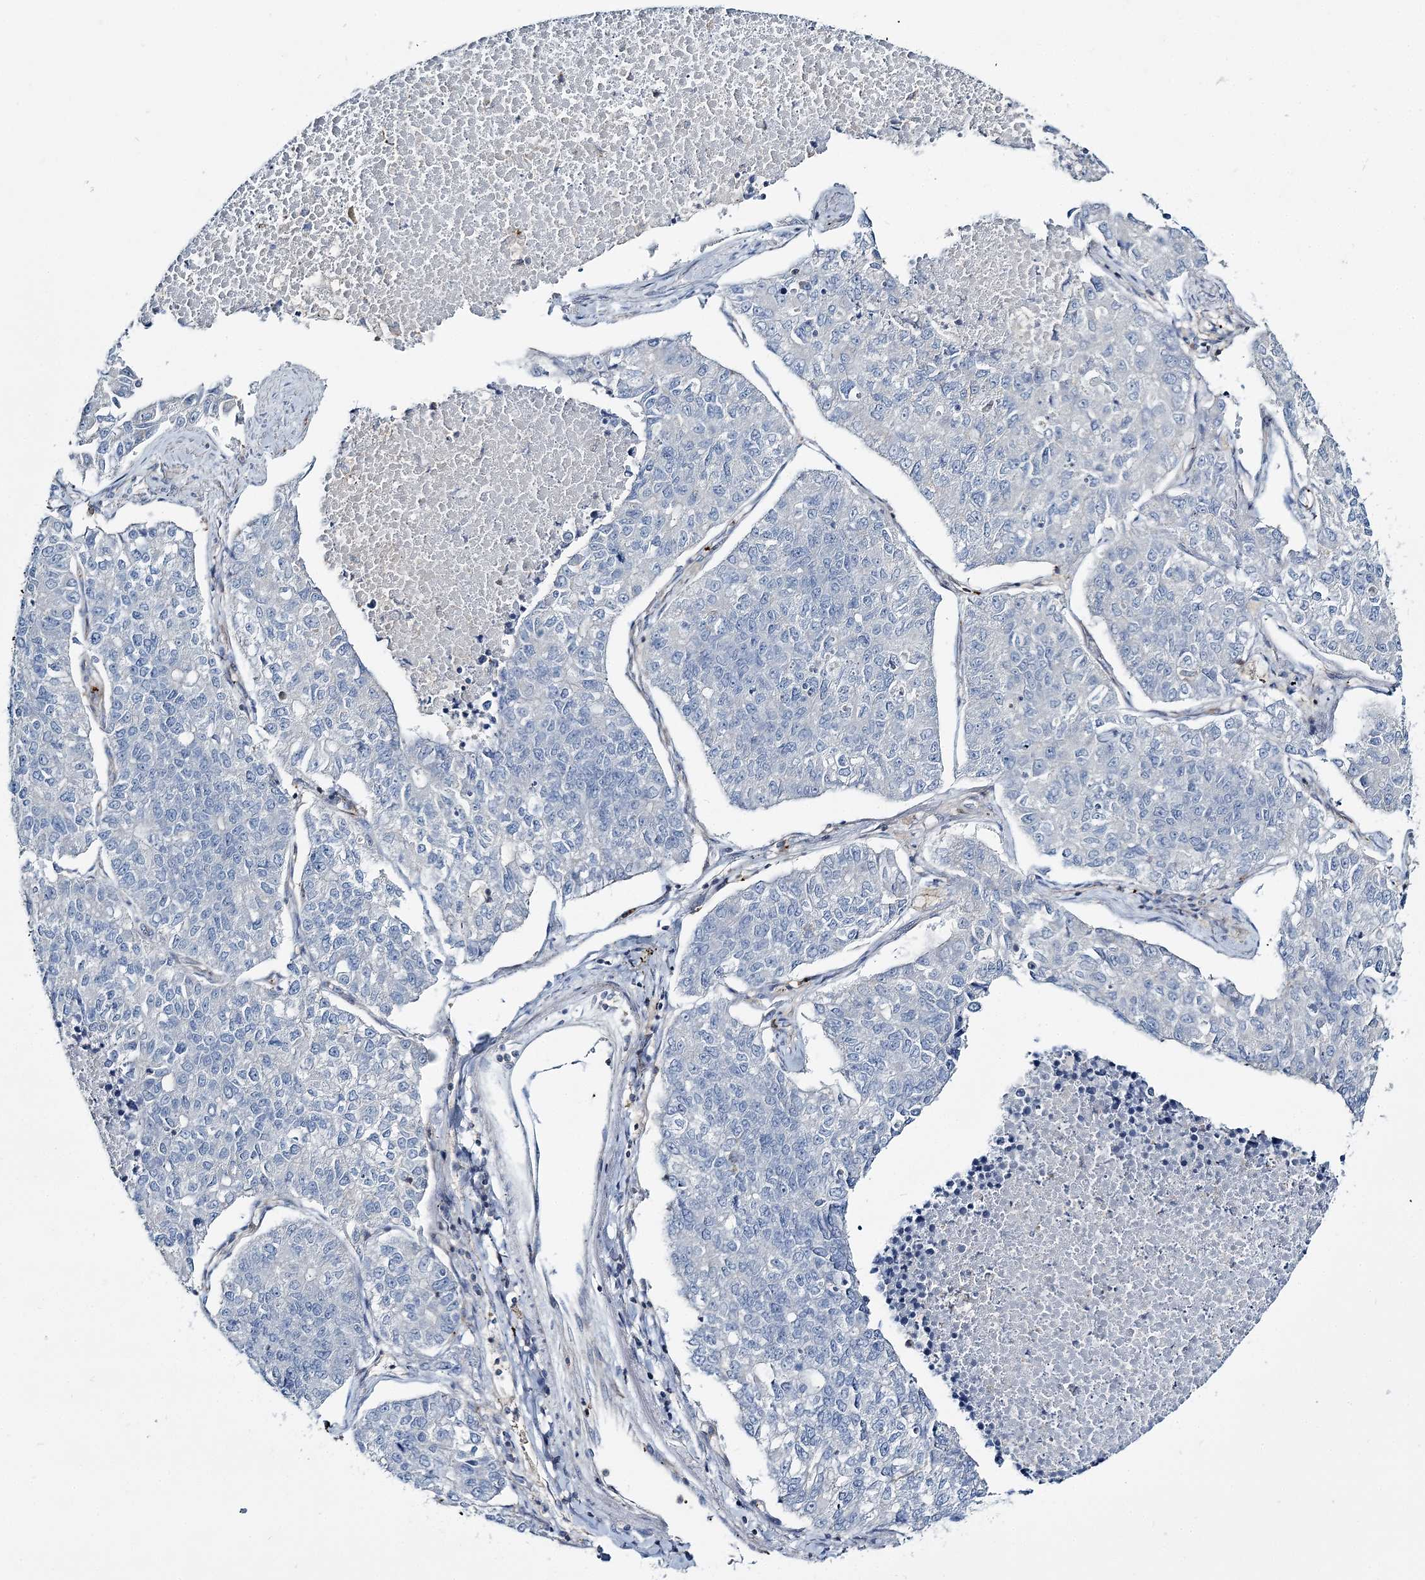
{"staining": {"intensity": "negative", "quantity": "none", "location": "none"}, "tissue": "lung cancer", "cell_type": "Tumor cells", "image_type": "cancer", "snomed": [{"axis": "morphology", "description": "Adenocarcinoma, NOS"}, {"axis": "topography", "description": "Lung"}], "caption": "A high-resolution photomicrograph shows IHC staining of lung cancer, which shows no significant positivity in tumor cells.", "gene": "CUEDC2", "patient": {"sex": "male", "age": 49}}